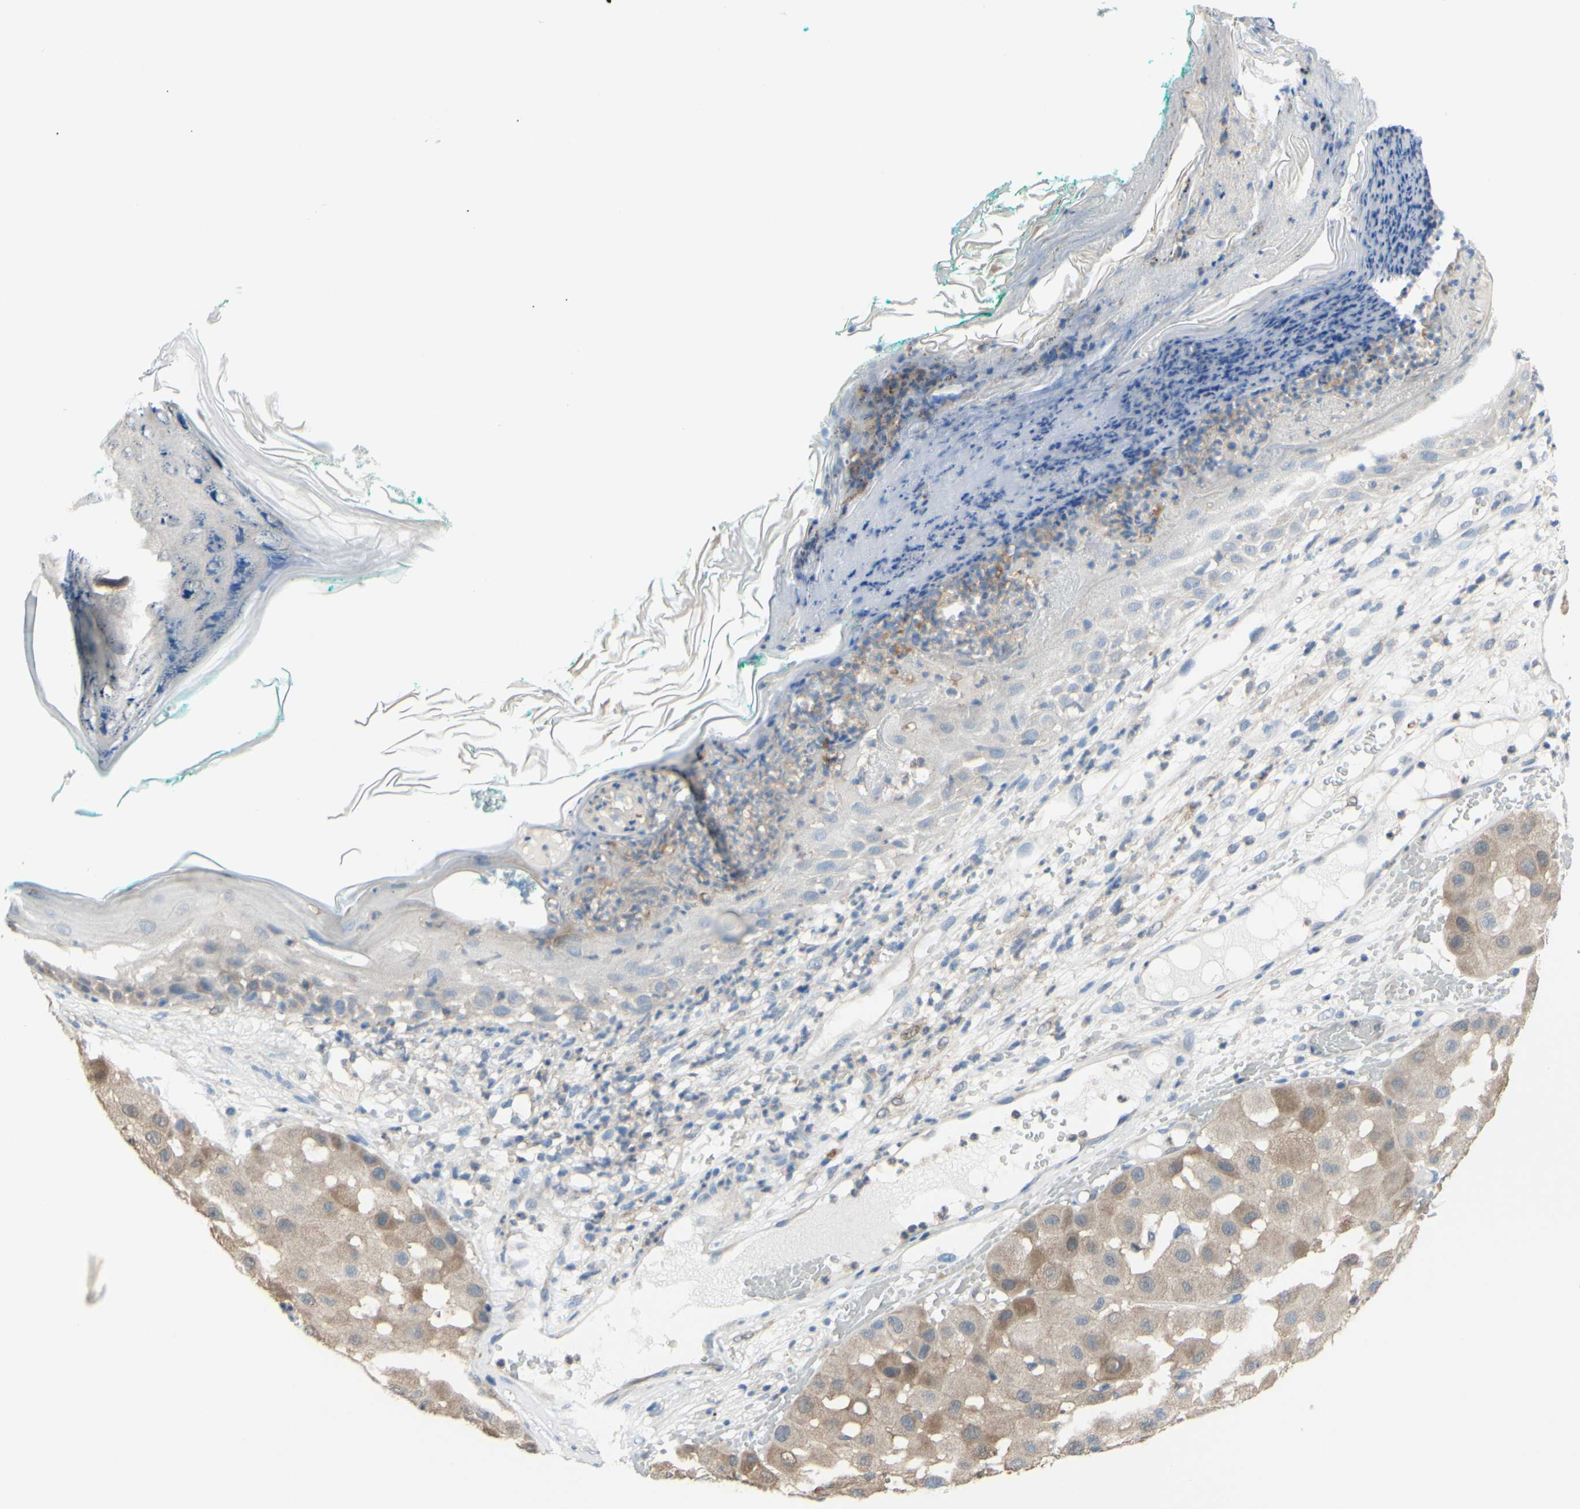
{"staining": {"intensity": "weak", "quantity": ">75%", "location": "cytoplasmic/membranous"}, "tissue": "melanoma", "cell_type": "Tumor cells", "image_type": "cancer", "snomed": [{"axis": "morphology", "description": "Malignant melanoma, NOS"}, {"axis": "topography", "description": "Skin"}], "caption": "A high-resolution photomicrograph shows IHC staining of malignant melanoma, which demonstrates weak cytoplasmic/membranous positivity in approximately >75% of tumor cells. (Stains: DAB in brown, nuclei in blue, Microscopy: brightfield microscopy at high magnification).", "gene": "UPK3B", "patient": {"sex": "female", "age": 81}}